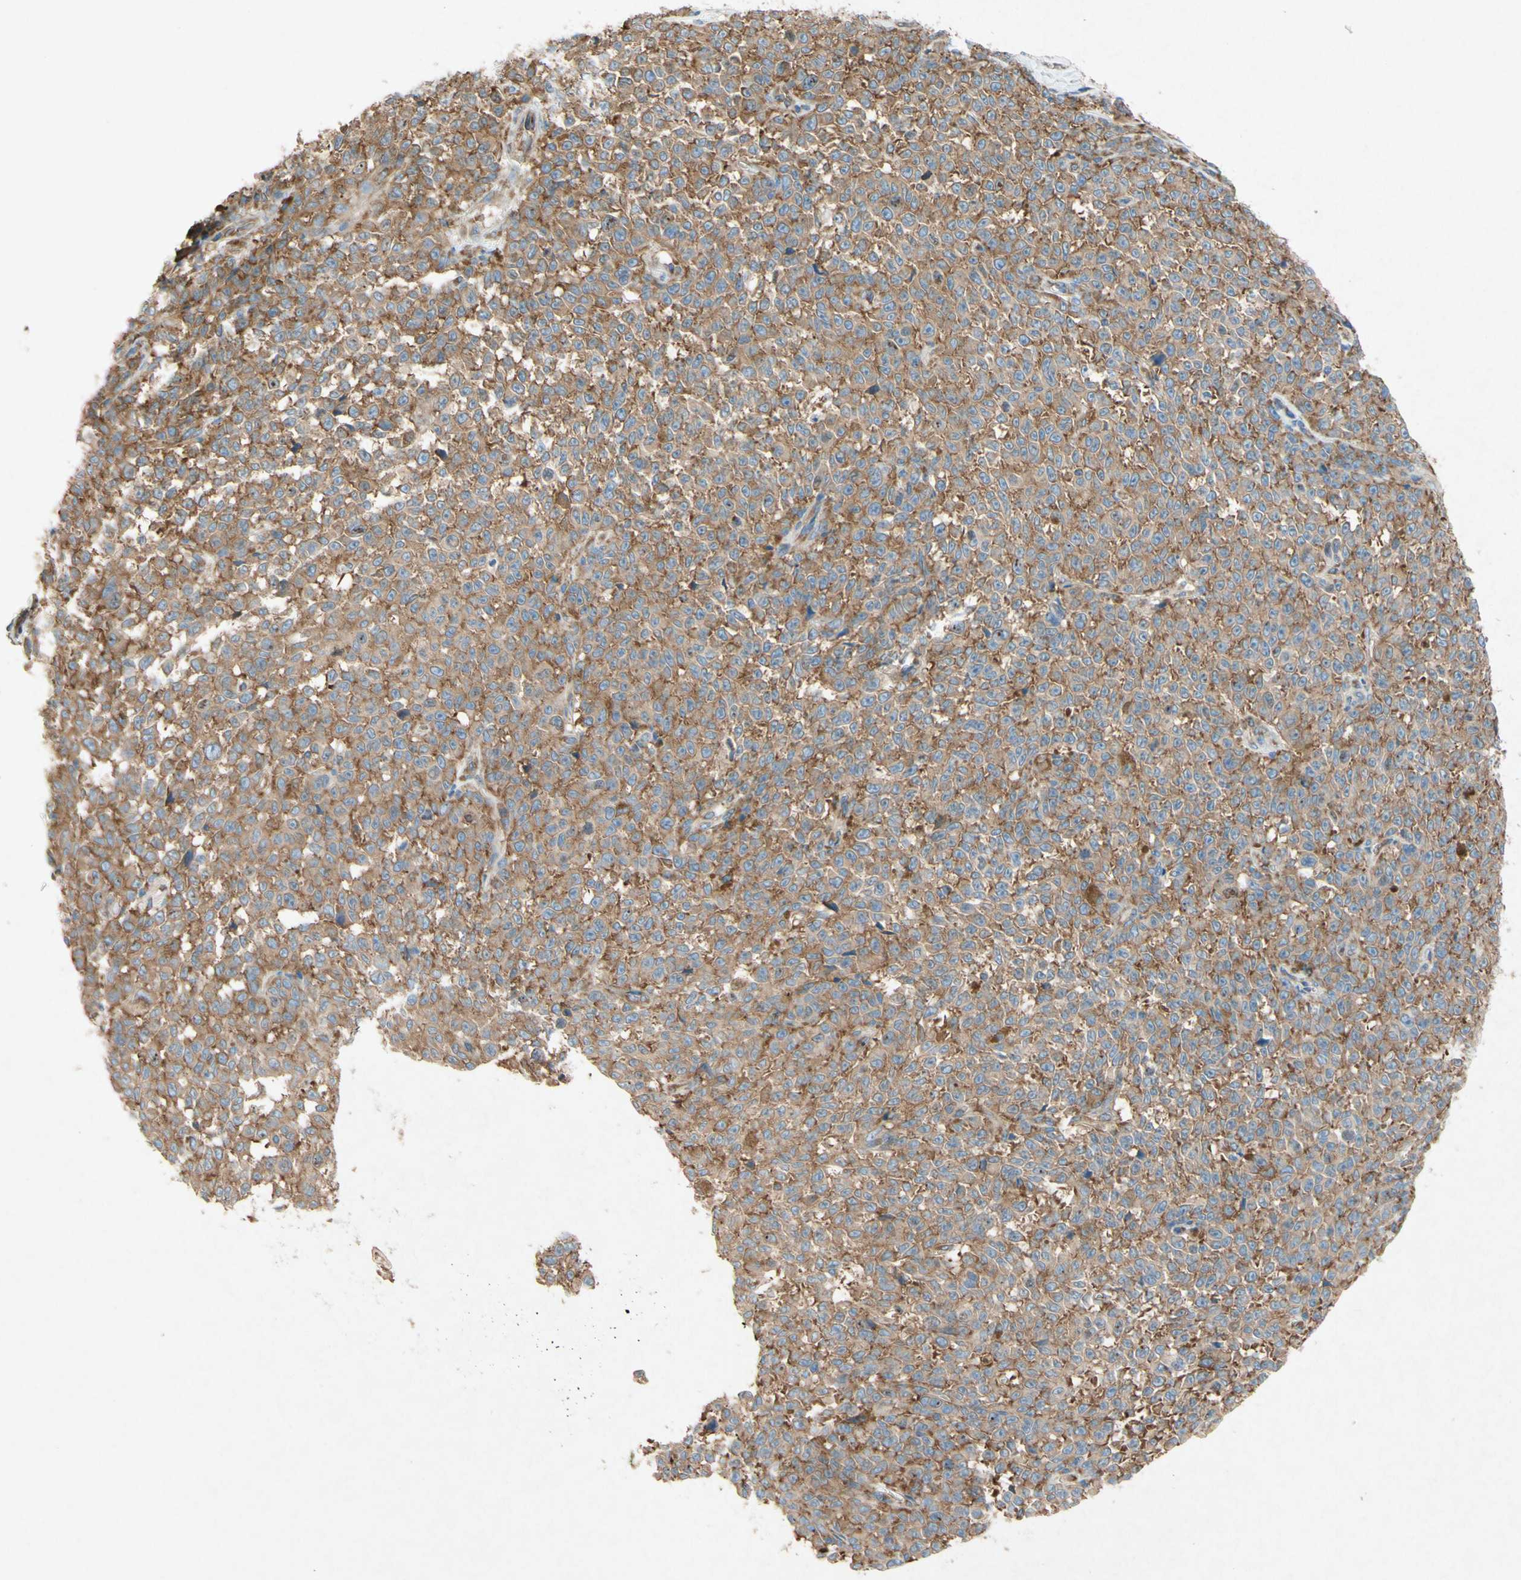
{"staining": {"intensity": "moderate", "quantity": ">75%", "location": "cytoplasmic/membranous"}, "tissue": "melanoma", "cell_type": "Tumor cells", "image_type": "cancer", "snomed": [{"axis": "morphology", "description": "Malignant melanoma, NOS"}, {"axis": "topography", "description": "Skin"}], "caption": "Protein expression analysis of human melanoma reveals moderate cytoplasmic/membranous staining in about >75% of tumor cells.", "gene": "PABPC1", "patient": {"sex": "female", "age": 82}}